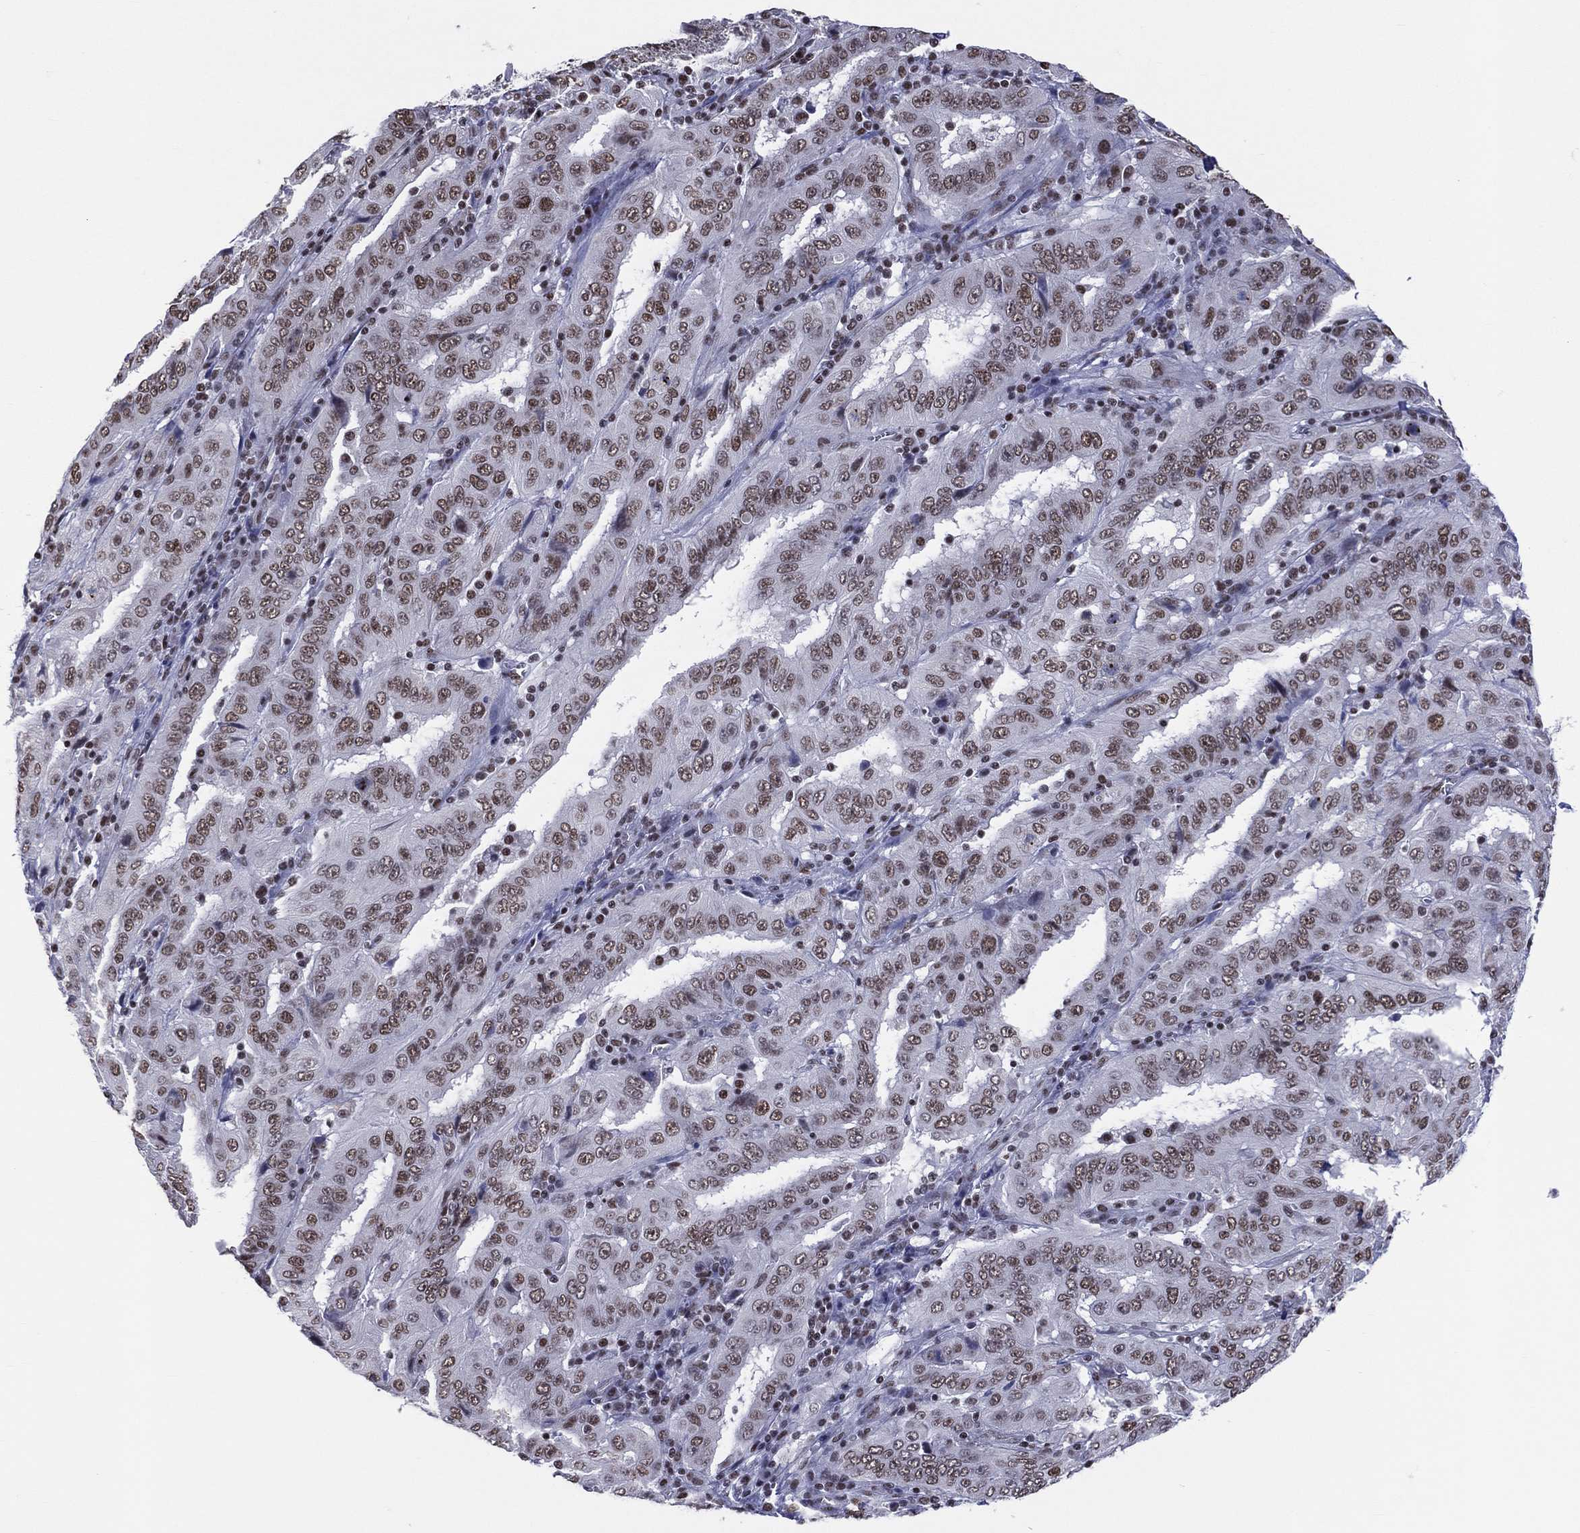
{"staining": {"intensity": "moderate", "quantity": ">75%", "location": "nuclear"}, "tissue": "pancreatic cancer", "cell_type": "Tumor cells", "image_type": "cancer", "snomed": [{"axis": "morphology", "description": "Adenocarcinoma, NOS"}, {"axis": "topography", "description": "Pancreas"}], "caption": "There is medium levels of moderate nuclear staining in tumor cells of pancreatic cancer (adenocarcinoma), as demonstrated by immunohistochemical staining (brown color).", "gene": "ZNF7", "patient": {"sex": "male", "age": 63}}